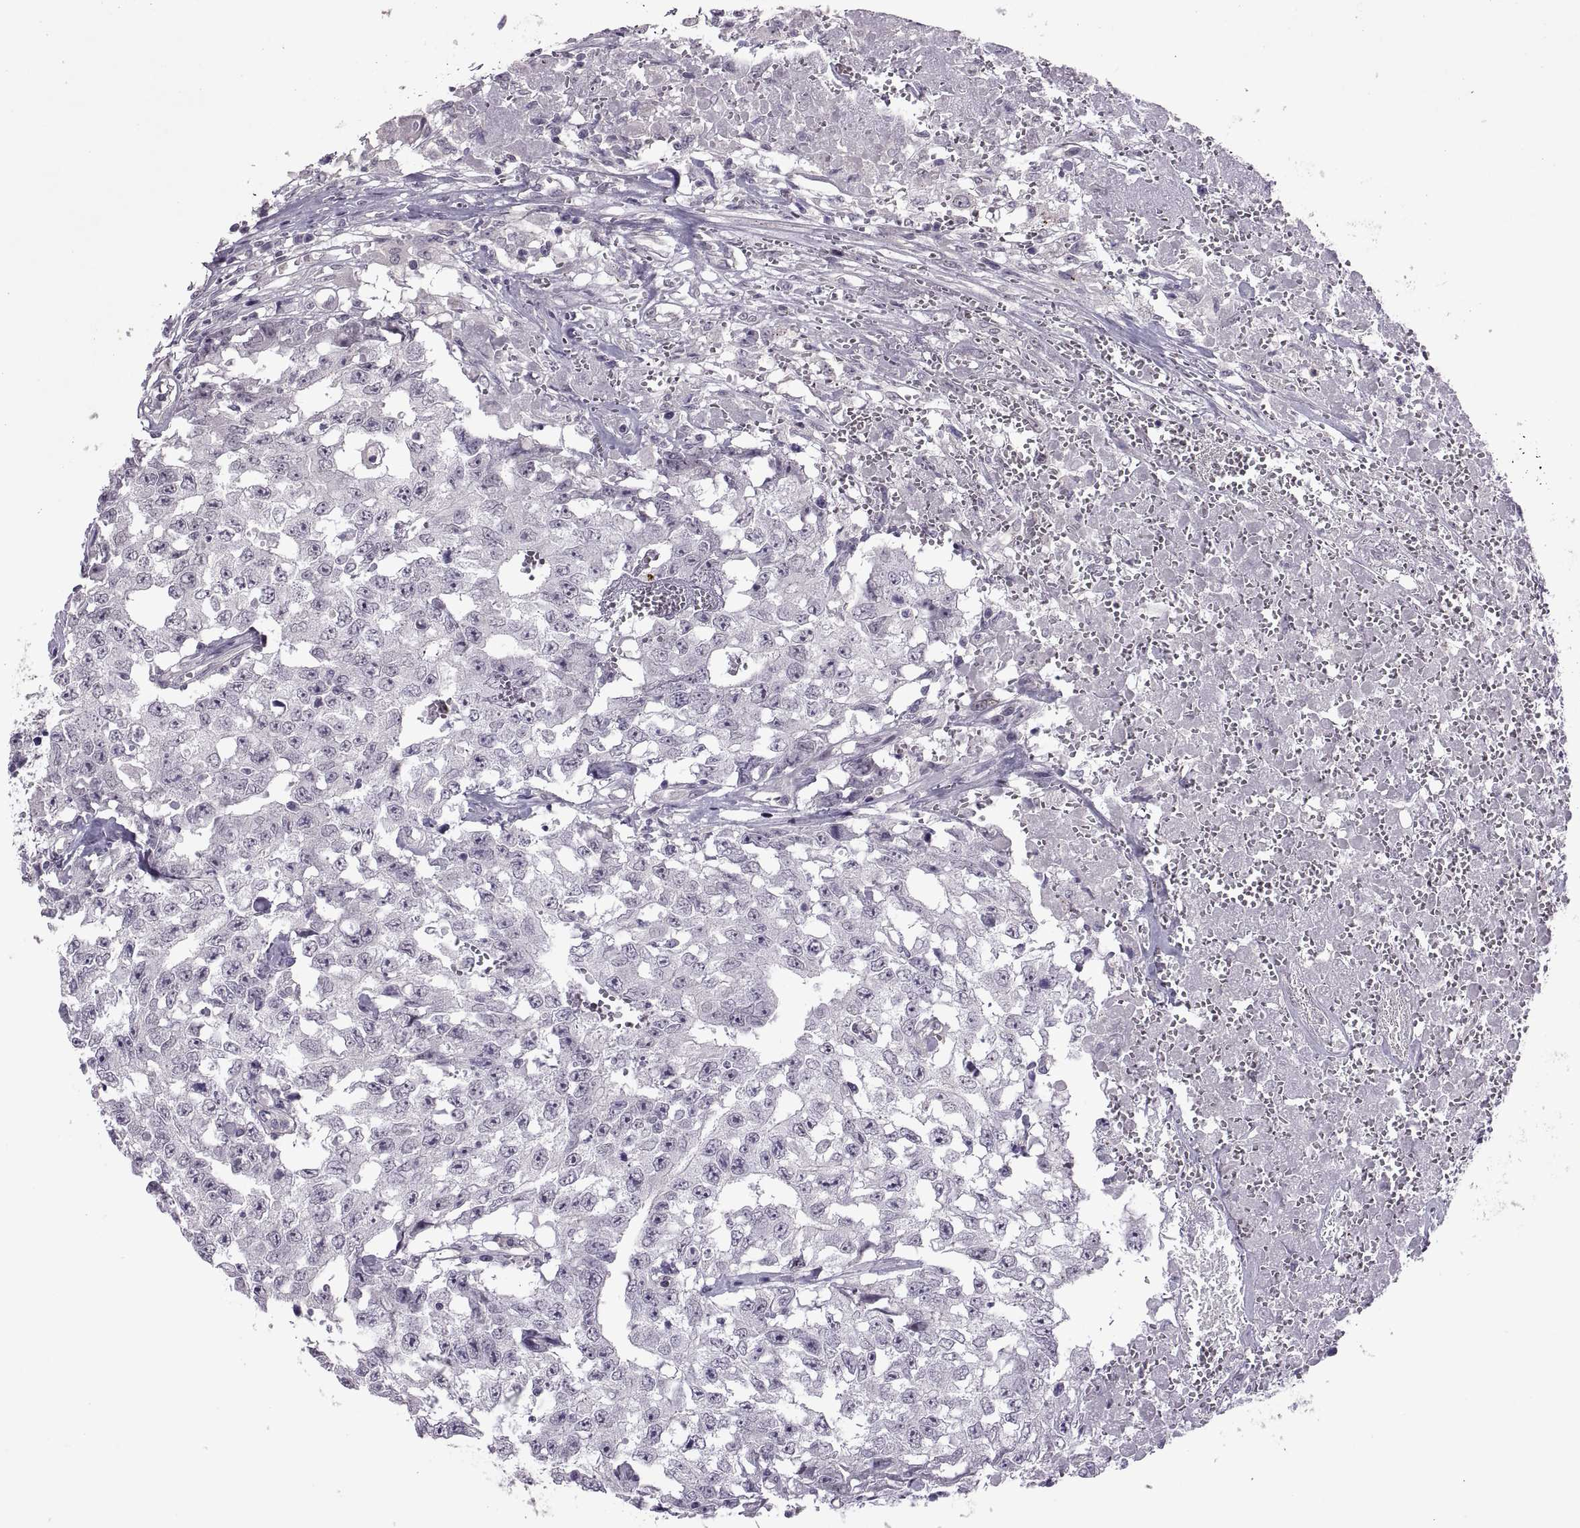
{"staining": {"intensity": "negative", "quantity": "none", "location": "none"}, "tissue": "testis cancer", "cell_type": "Tumor cells", "image_type": "cancer", "snomed": [{"axis": "morphology", "description": "Carcinoma, Embryonal, NOS"}, {"axis": "topography", "description": "Testis"}], "caption": "There is no significant staining in tumor cells of testis cancer (embryonal carcinoma).", "gene": "ODF3", "patient": {"sex": "male", "age": 36}}